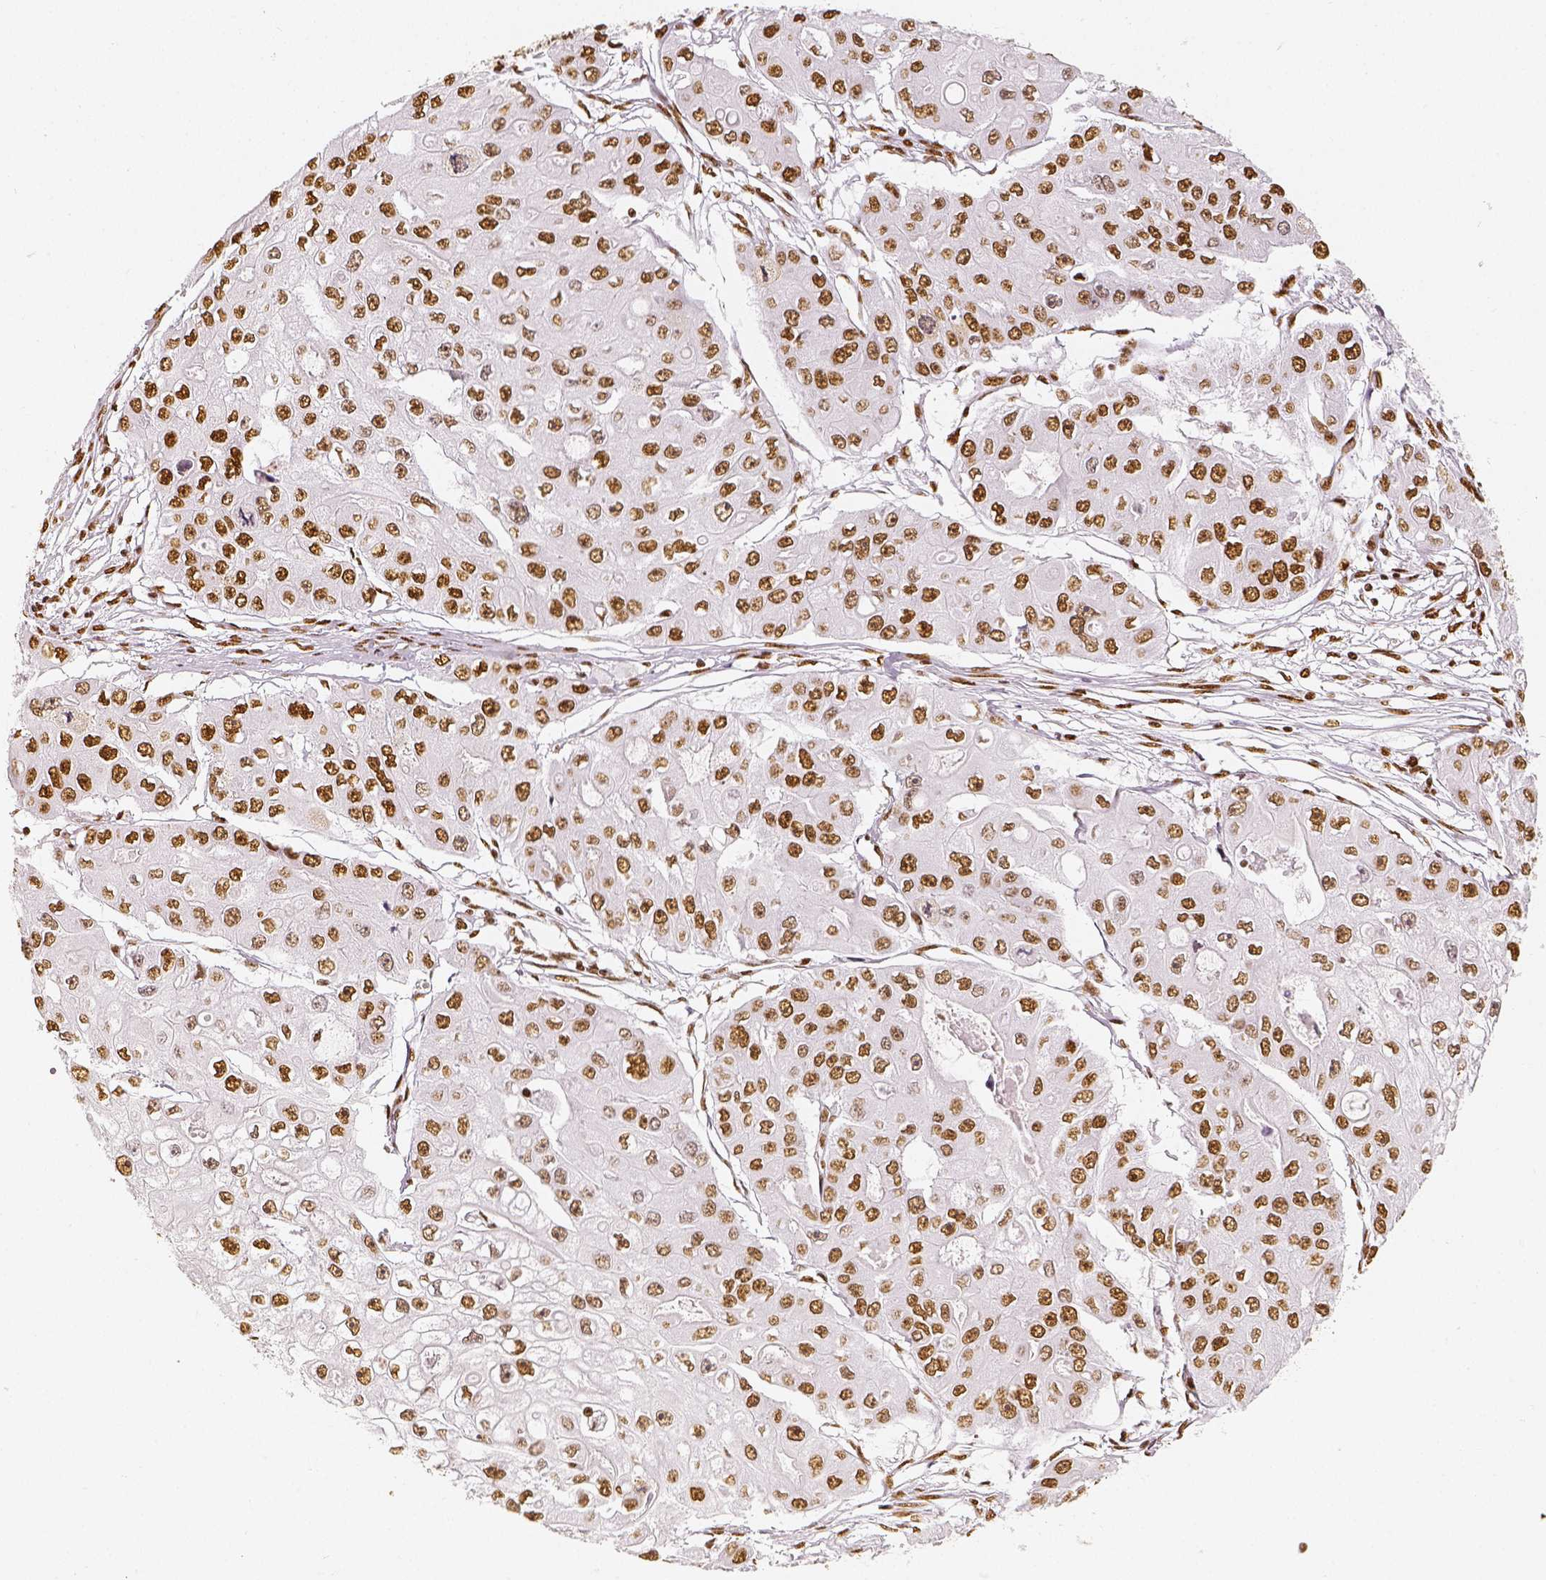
{"staining": {"intensity": "moderate", "quantity": ">75%", "location": "nuclear"}, "tissue": "ovarian cancer", "cell_type": "Tumor cells", "image_type": "cancer", "snomed": [{"axis": "morphology", "description": "Cystadenocarcinoma, serous, NOS"}, {"axis": "topography", "description": "Ovary"}], "caption": "Immunohistochemistry of ovarian serous cystadenocarcinoma demonstrates medium levels of moderate nuclear staining in approximately >75% of tumor cells.", "gene": "KDM5B", "patient": {"sex": "female", "age": 56}}